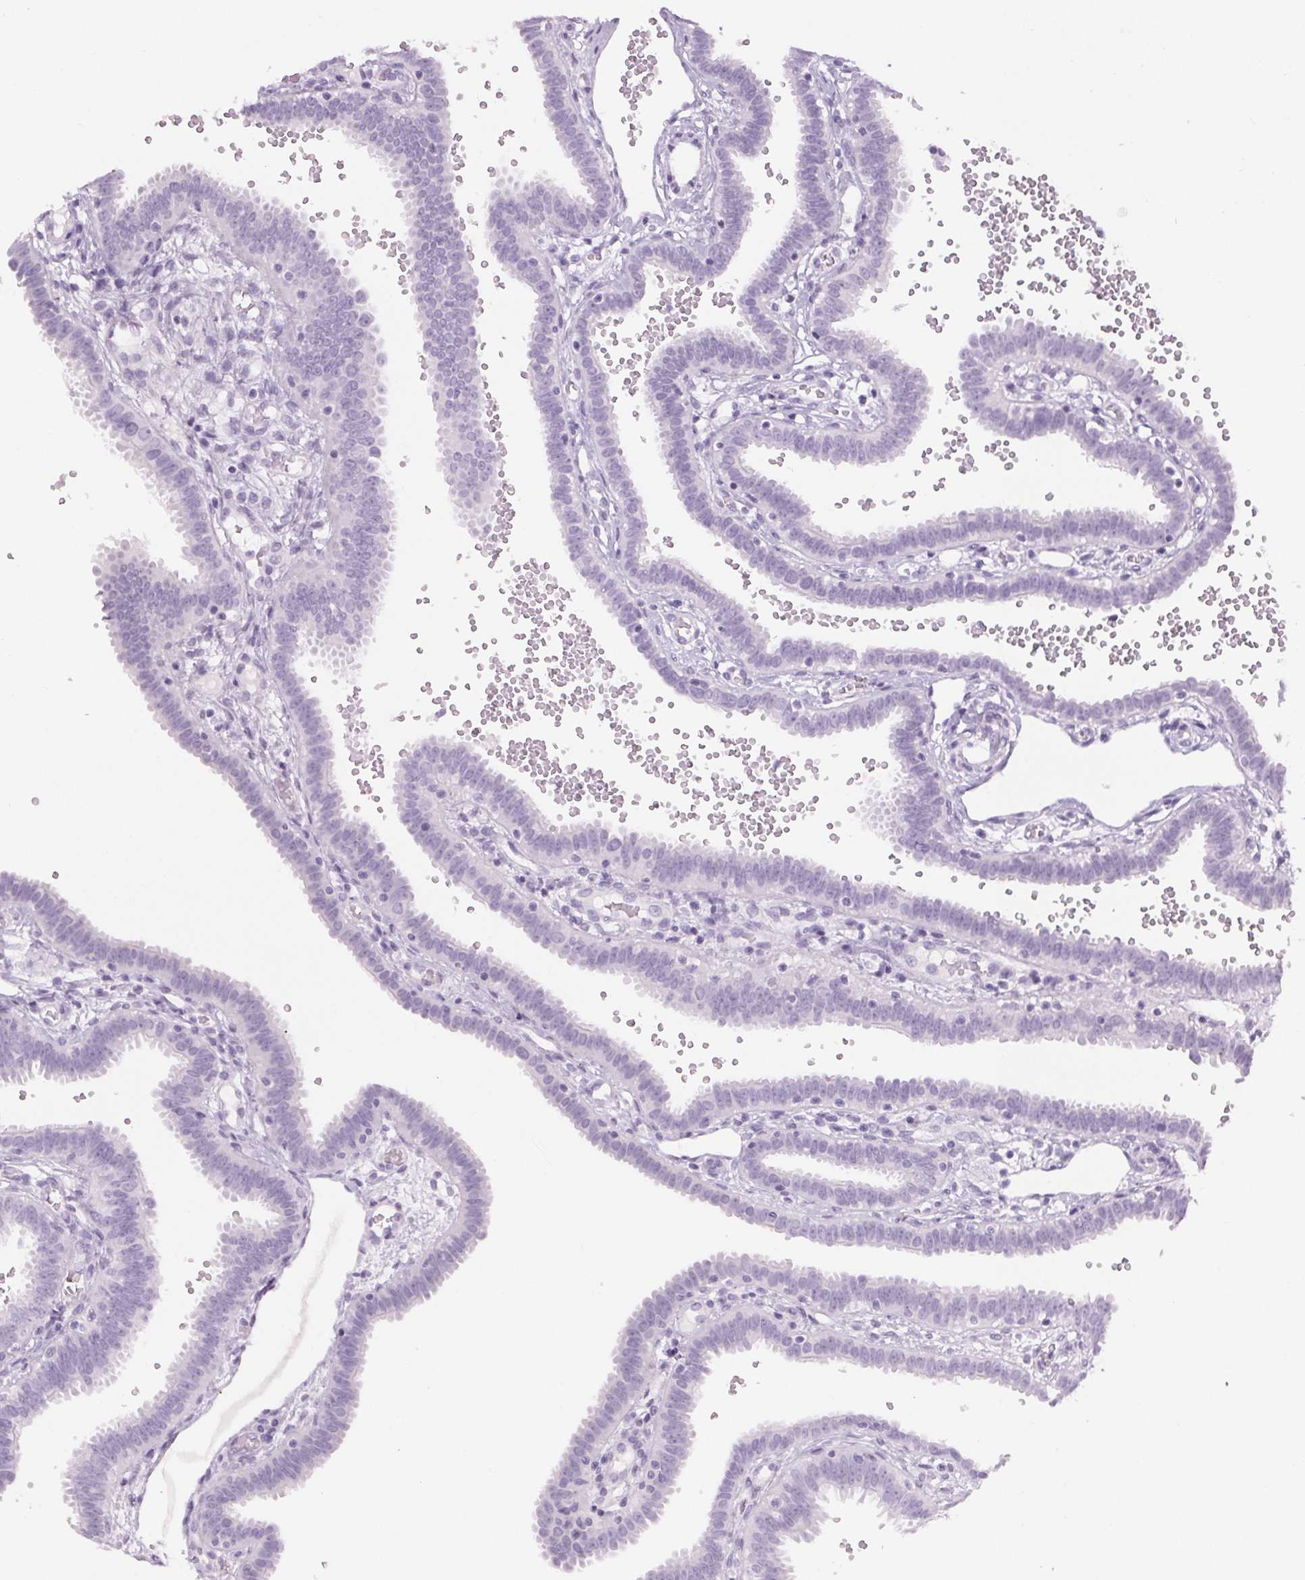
{"staining": {"intensity": "negative", "quantity": "none", "location": "none"}, "tissue": "fallopian tube", "cell_type": "Glandular cells", "image_type": "normal", "snomed": [{"axis": "morphology", "description": "Normal tissue, NOS"}, {"axis": "topography", "description": "Fallopian tube"}], "caption": "Immunohistochemical staining of benign fallopian tube displays no significant expression in glandular cells. (Immunohistochemistry, brightfield microscopy, high magnification).", "gene": "LRP2", "patient": {"sex": "female", "age": 37}}